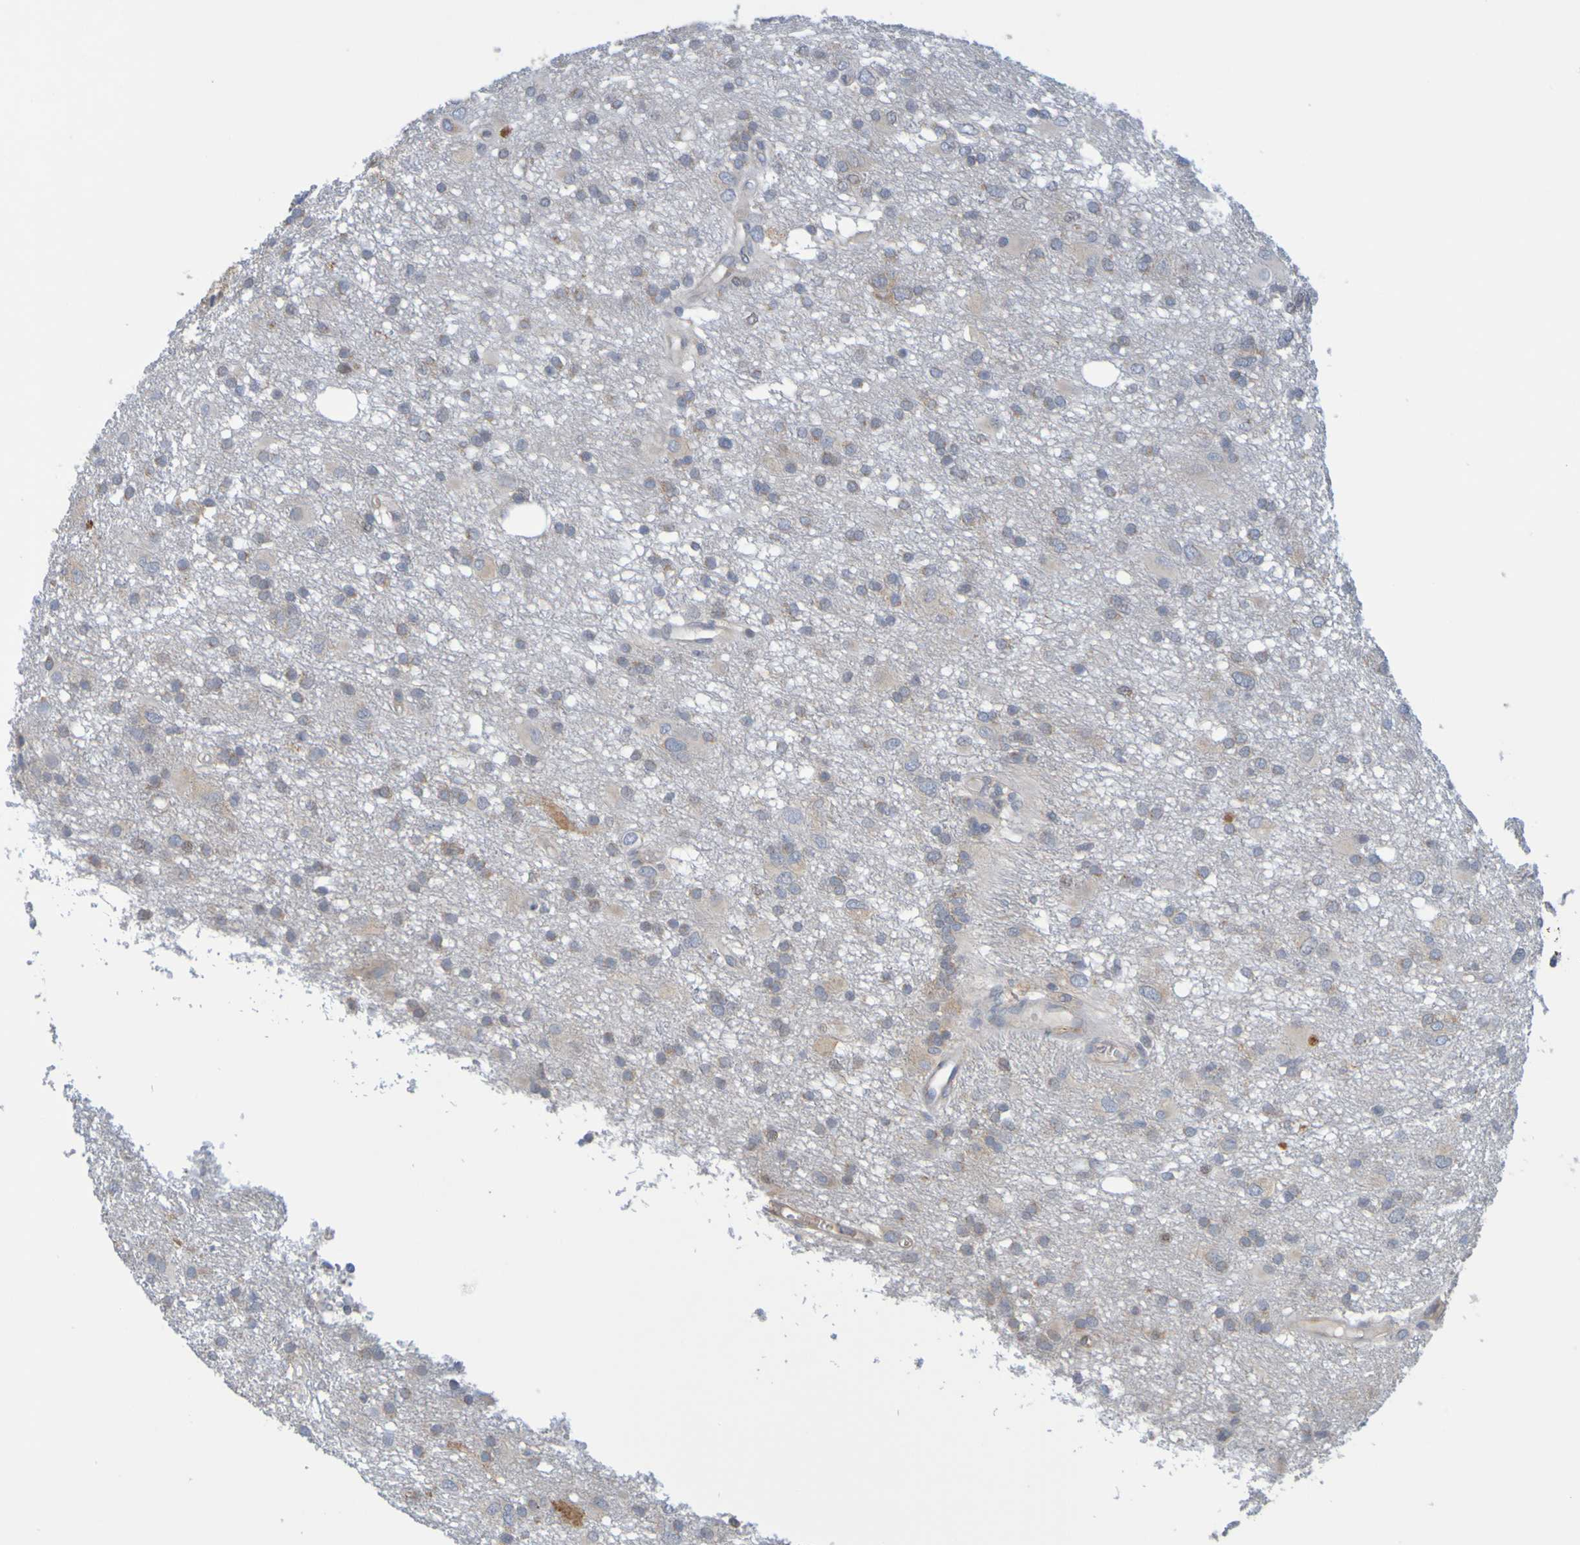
{"staining": {"intensity": "weak", "quantity": ">75%", "location": "cytoplasmic/membranous"}, "tissue": "glioma", "cell_type": "Tumor cells", "image_type": "cancer", "snomed": [{"axis": "morphology", "description": "Glioma, malignant, High grade"}, {"axis": "topography", "description": "Brain"}], "caption": "A brown stain shows weak cytoplasmic/membranous staining of a protein in human glioma tumor cells.", "gene": "MOGS", "patient": {"sex": "female", "age": 59}}